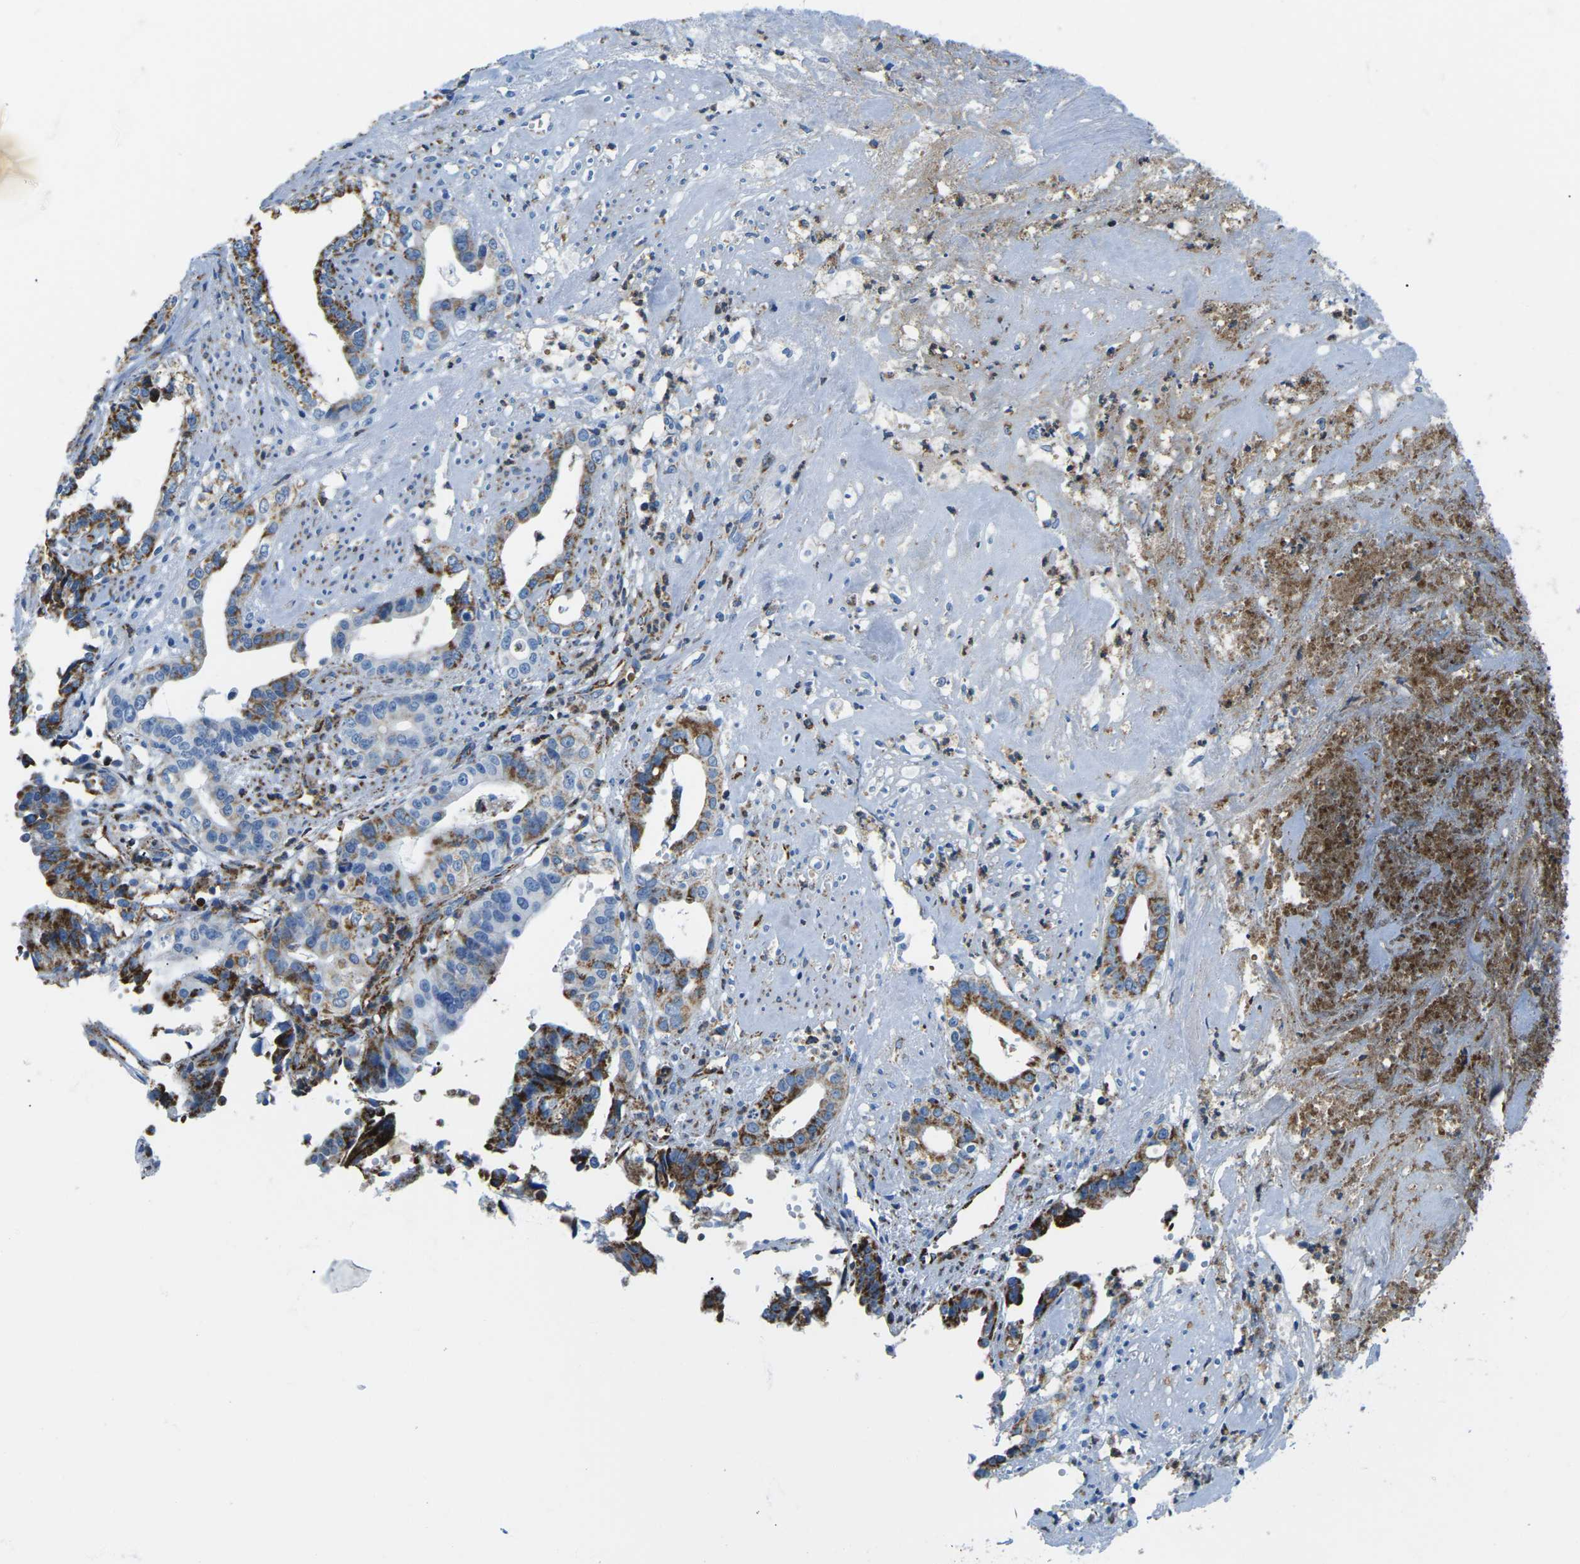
{"staining": {"intensity": "strong", "quantity": "25%-75%", "location": "cytoplasmic/membranous"}, "tissue": "liver cancer", "cell_type": "Tumor cells", "image_type": "cancer", "snomed": [{"axis": "morphology", "description": "Cholangiocarcinoma"}, {"axis": "topography", "description": "Liver"}], "caption": "DAB immunohistochemical staining of liver cancer (cholangiocarcinoma) exhibits strong cytoplasmic/membranous protein positivity in approximately 25%-75% of tumor cells.", "gene": "COX6C", "patient": {"sex": "female", "age": 61}}